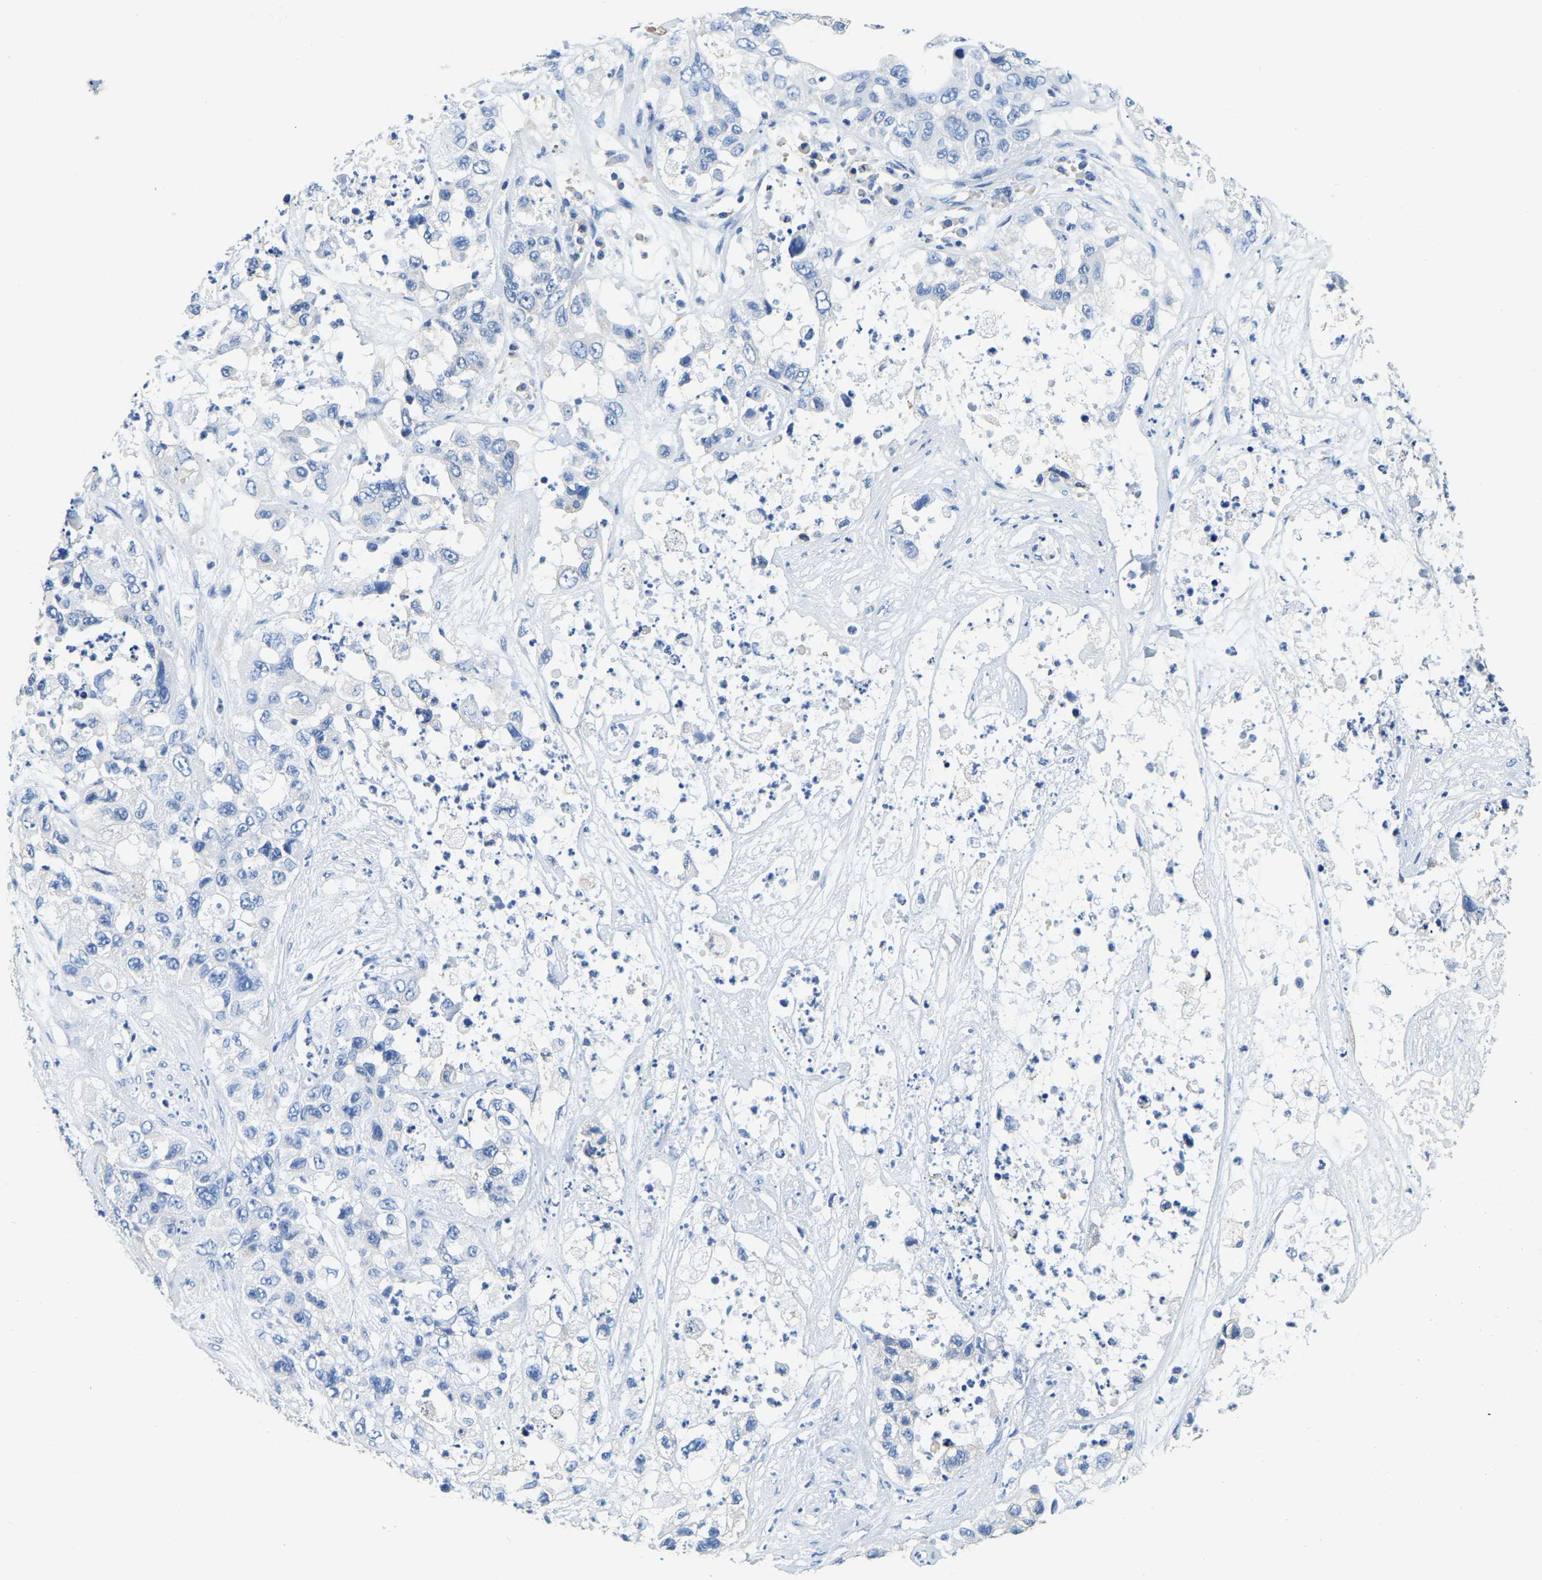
{"staining": {"intensity": "negative", "quantity": "none", "location": "none"}, "tissue": "pancreatic cancer", "cell_type": "Tumor cells", "image_type": "cancer", "snomed": [{"axis": "morphology", "description": "Adenocarcinoma, NOS"}, {"axis": "topography", "description": "Pancreas"}], "caption": "Immunohistochemistry micrograph of neoplastic tissue: adenocarcinoma (pancreatic) stained with DAB shows no significant protein expression in tumor cells.", "gene": "ZDHHC13", "patient": {"sex": "female", "age": 78}}